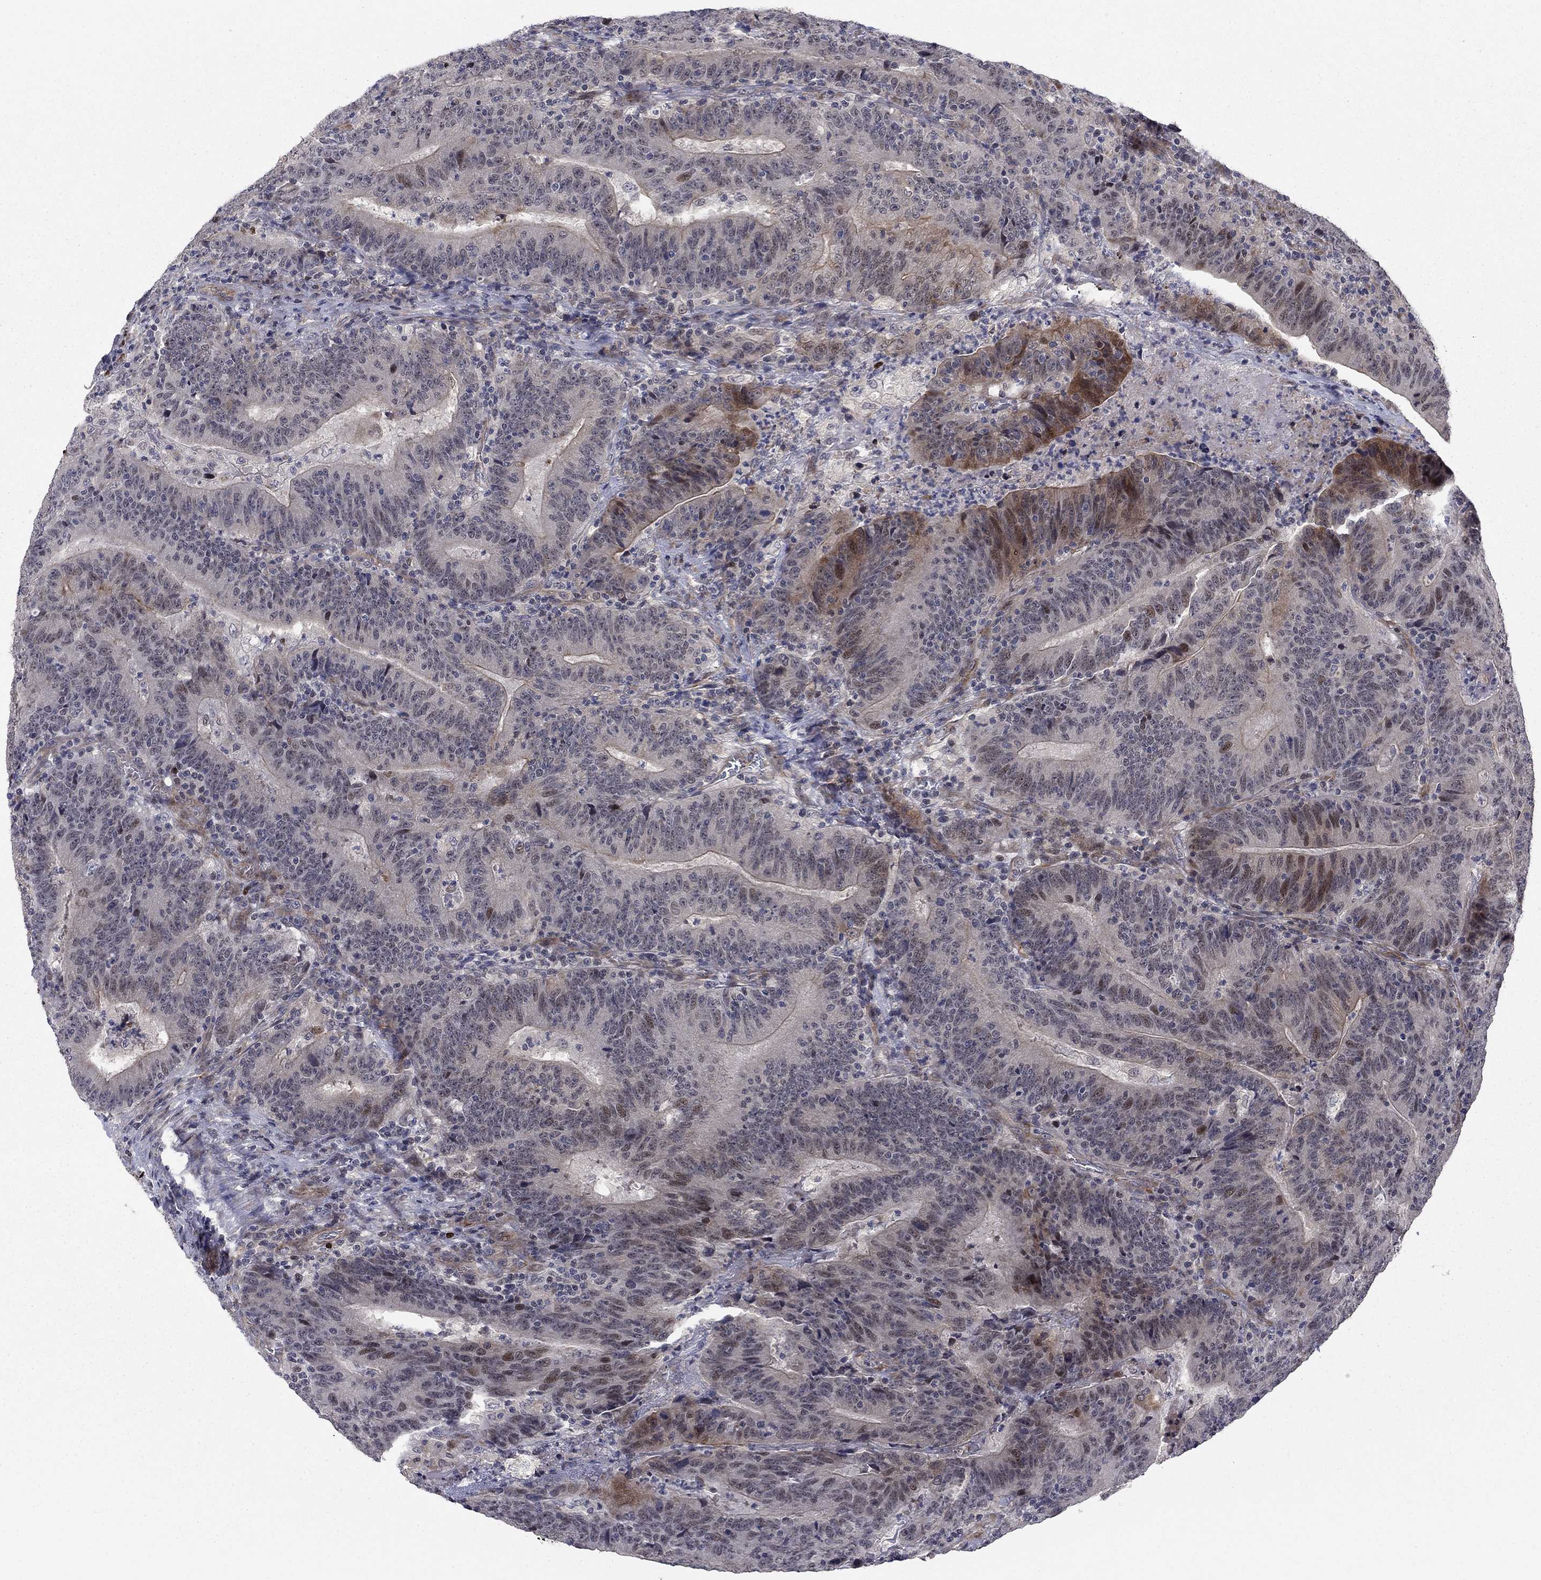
{"staining": {"intensity": "strong", "quantity": "<25%", "location": "cytoplasmic/membranous,nuclear"}, "tissue": "colorectal cancer", "cell_type": "Tumor cells", "image_type": "cancer", "snomed": [{"axis": "morphology", "description": "Adenocarcinoma, NOS"}, {"axis": "topography", "description": "Colon"}], "caption": "Immunohistochemical staining of human colorectal adenocarcinoma demonstrates medium levels of strong cytoplasmic/membranous and nuclear protein expression in about <25% of tumor cells. The protein of interest is stained brown, and the nuclei are stained in blue (DAB IHC with brightfield microscopy, high magnification).", "gene": "BCL11A", "patient": {"sex": "female", "age": 75}}